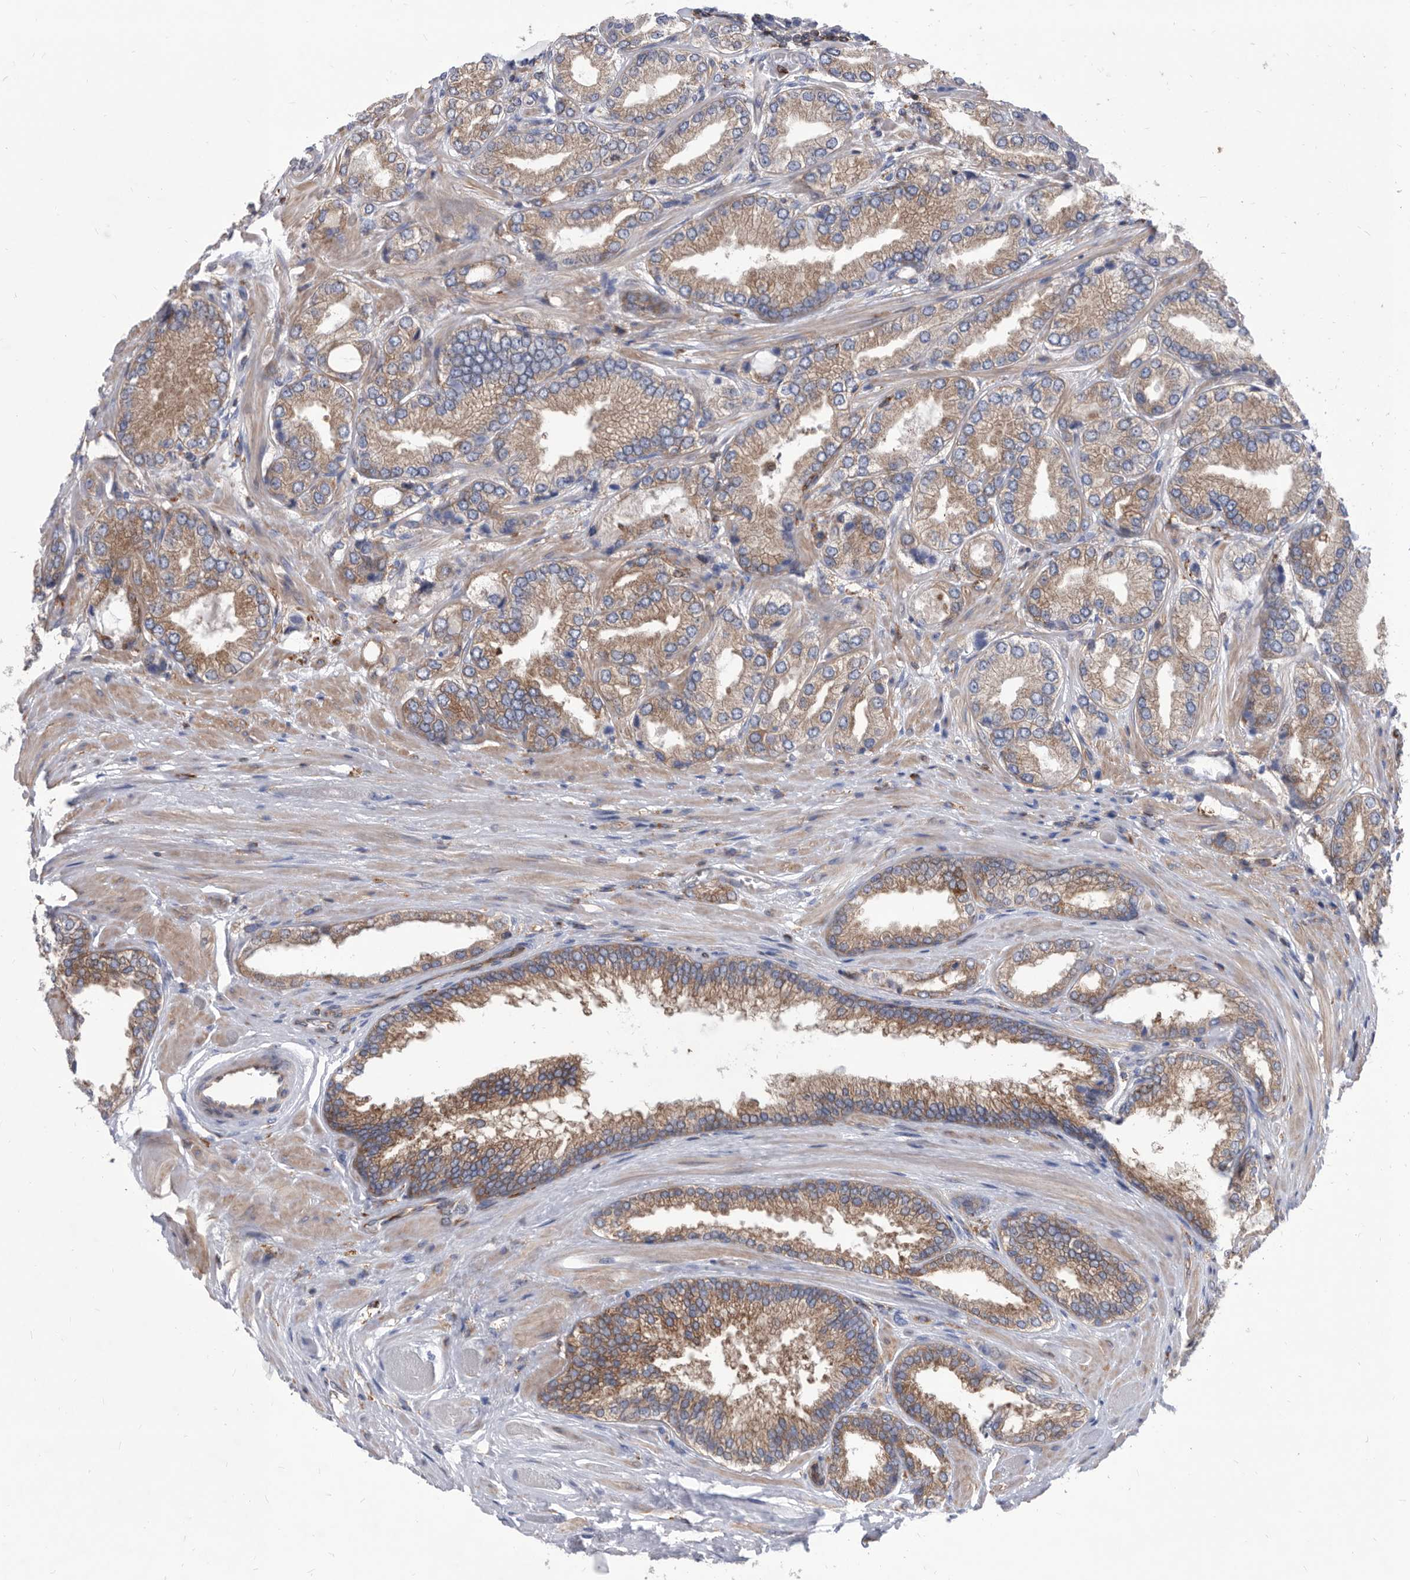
{"staining": {"intensity": "moderate", "quantity": "25%-75%", "location": "cytoplasmic/membranous"}, "tissue": "prostate cancer", "cell_type": "Tumor cells", "image_type": "cancer", "snomed": [{"axis": "morphology", "description": "Adenocarcinoma, Low grade"}, {"axis": "topography", "description": "Prostate"}], "caption": "Immunohistochemical staining of adenocarcinoma (low-grade) (prostate) shows medium levels of moderate cytoplasmic/membranous positivity in about 25%-75% of tumor cells.", "gene": "SMG7", "patient": {"sex": "male", "age": 62}}